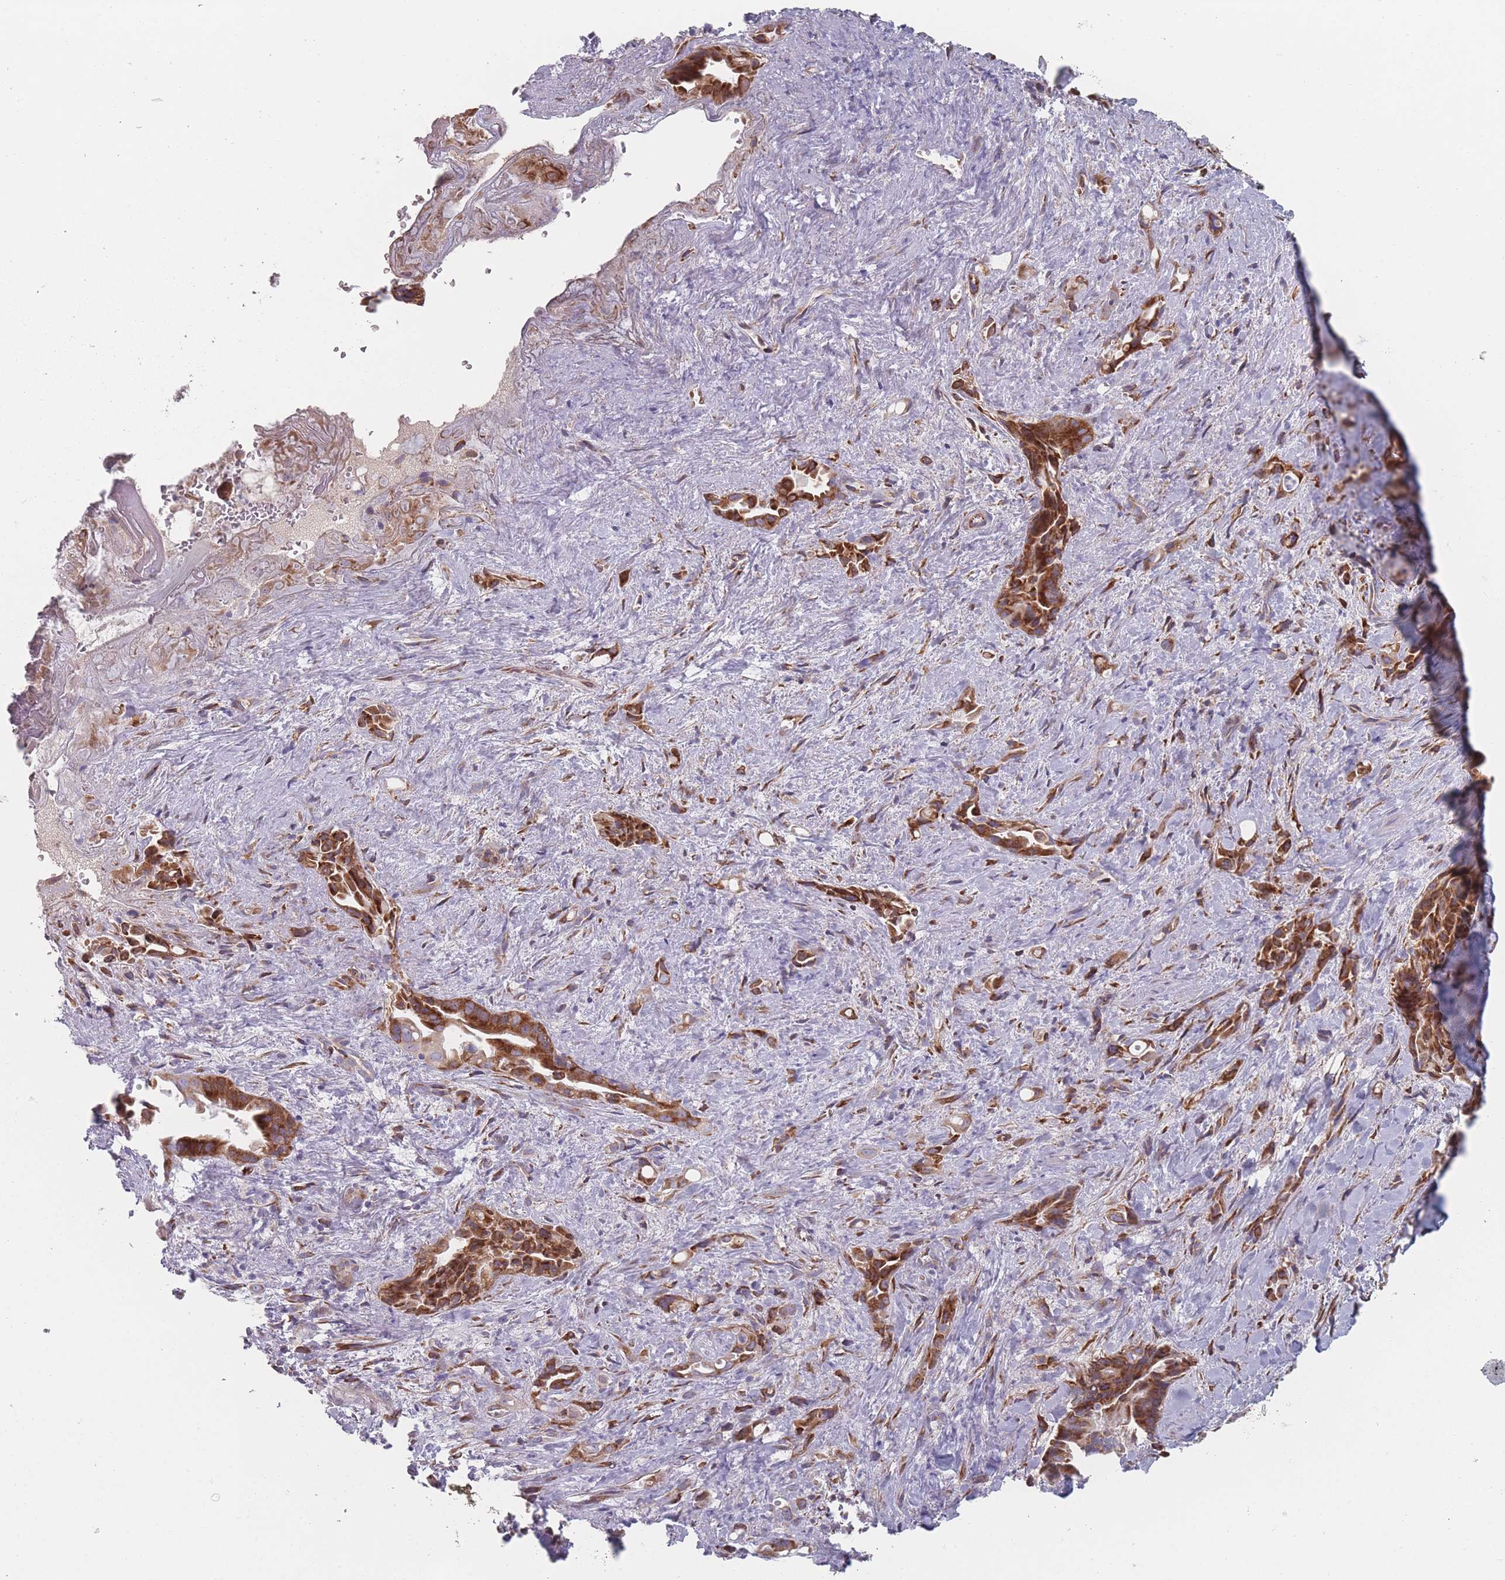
{"staining": {"intensity": "strong", "quantity": ">75%", "location": "cytoplasmic/membranous"}, "tissue": "liver cancer", "cell_type": "Tumor cells", "image_type": "cancer", "snomed": [{"axis": "morphology", "description": "Cholangiocarcinoma"}, {"axis": "topography", "description": "Liver"}], "caption": "High-magnification brightfield microscopy of liver cholangiocarcinoma stained with DAB (3,3'-diaminobenzidine) (brown) and counterstained with hematoxylin (blue). tumor cells exhibit strong cytoplasmic/membranous positivity is present in approximately>75% of cells. The staining is performed using DAB (3,3'-diaminobenzidine) brown chromogen to label protein expression. The nuclei are counter-stained blue using hematoxylin.", "gene": "CACNG5", "patient": {"sex": "female", "age": 68}}